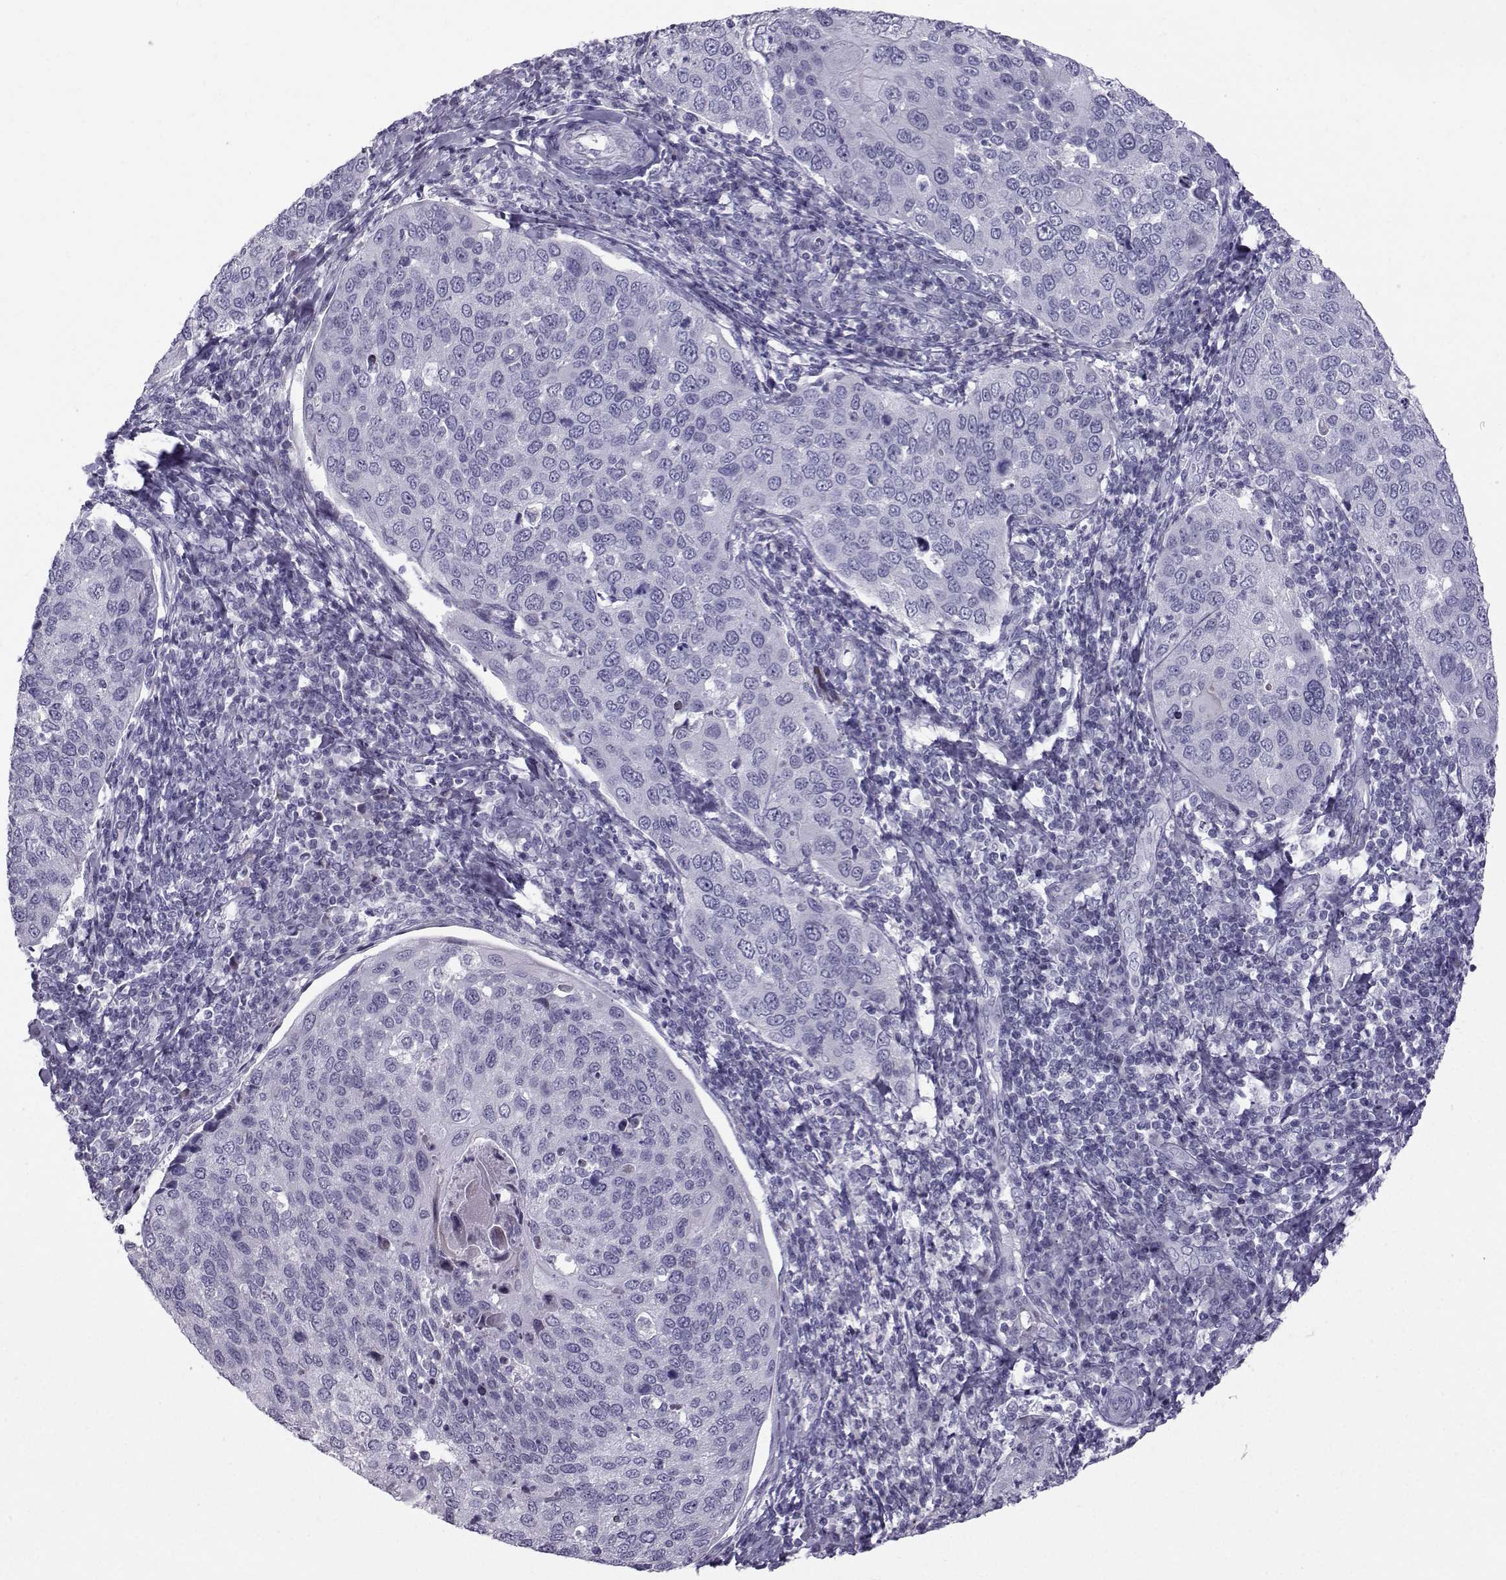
{"staining": {"intensity": "negative", "quantity": "none", "location": "none"}, "tissue": "cervical cancer", "cell_type": "Tumor cells", "image_type": "cancer", "snomed": [{"axis": "morphology", "description": "Squamous cell carcinoma, NOS"}, {"axis": "topography", "description": "Cervix"}], "caption": "IHC photomicrograph of cervical squamous cell carcinoma stained for a protein (brown), which reveals no expression in tumor cells.", "gene": "DMRT3", "patient": {"sex": "female", "age": 54}}